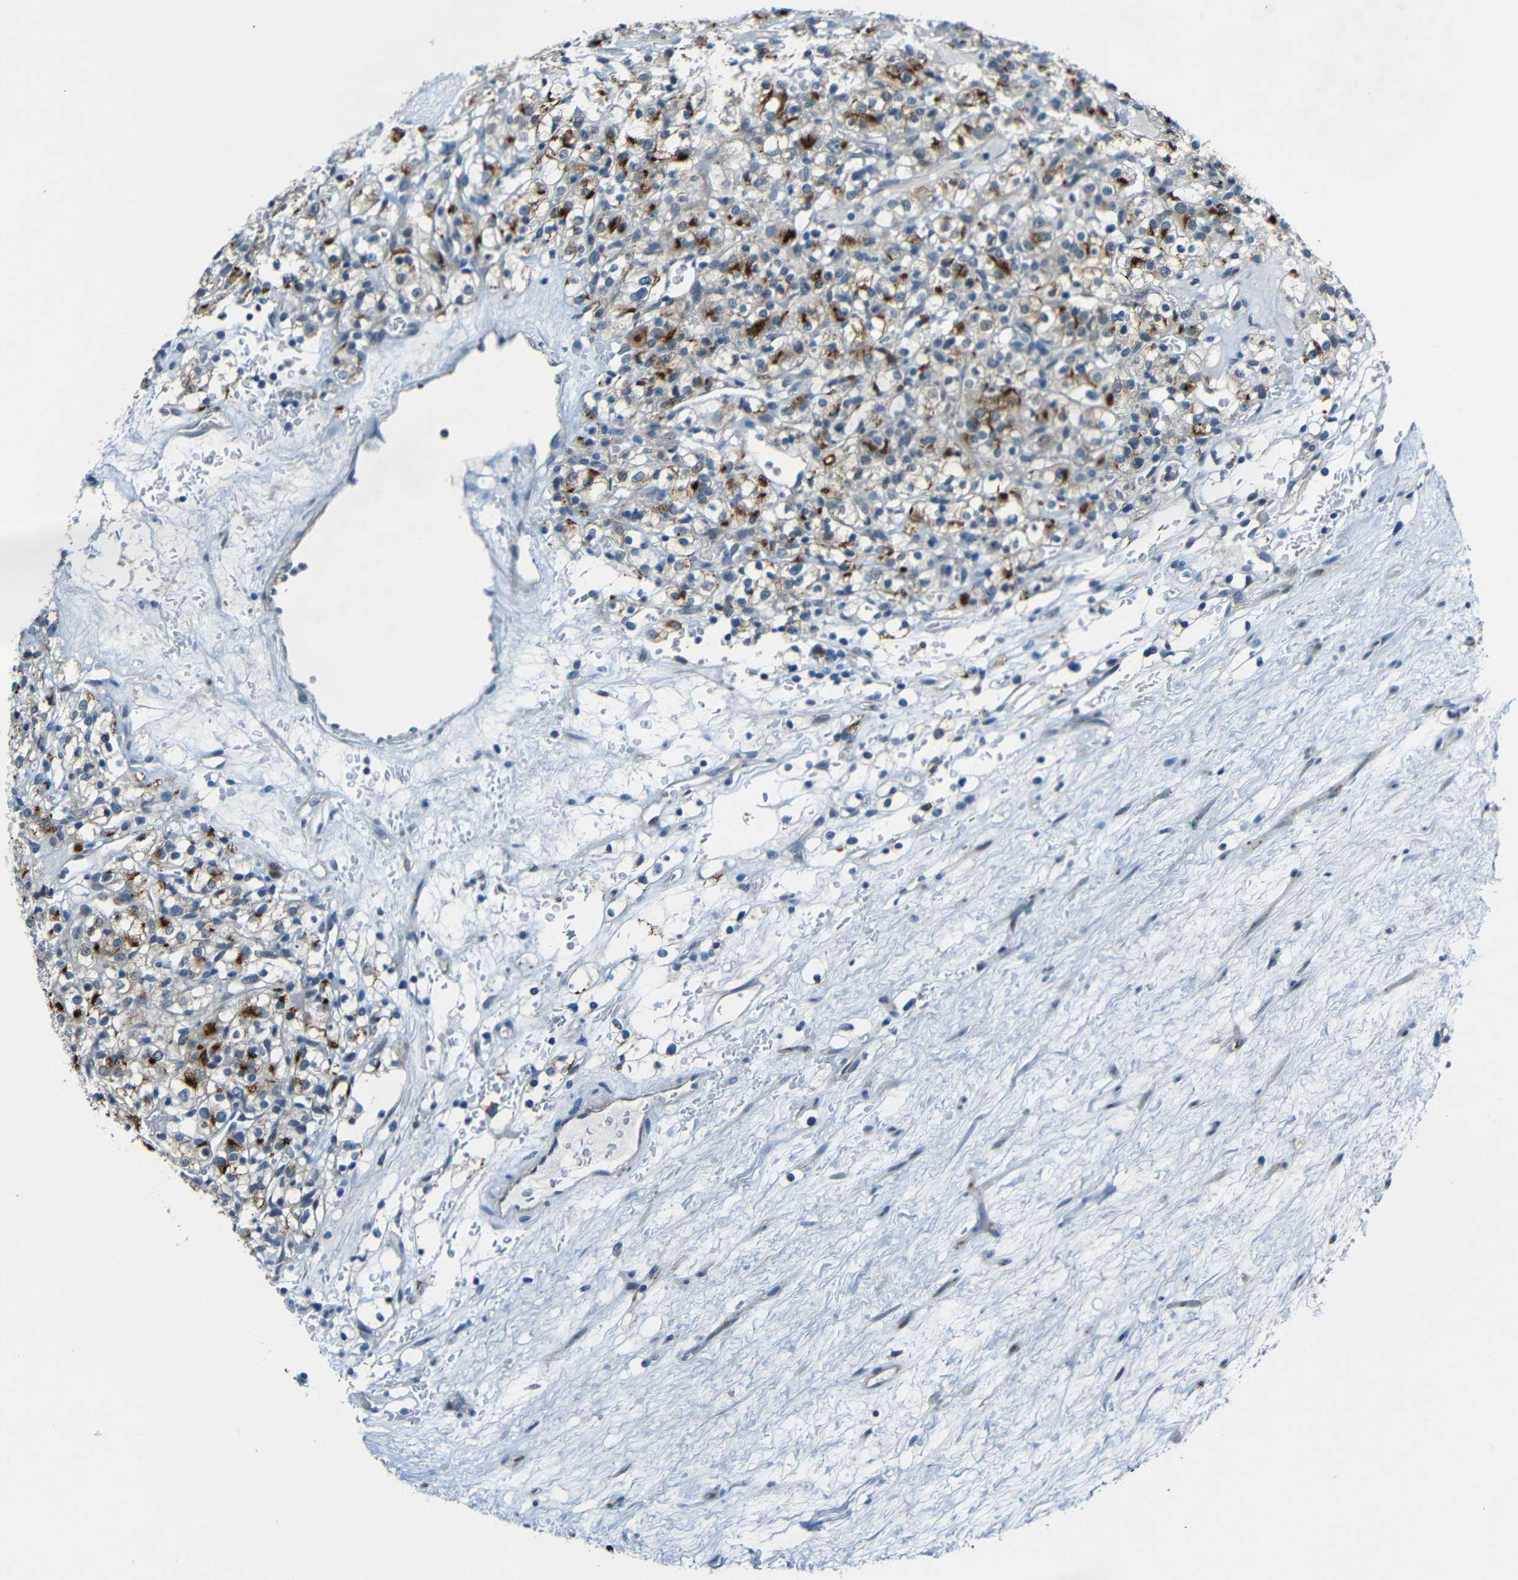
{"staining": {"intensity": "strong", "quantity": "25%-75%", "location": "cytoplasmic/membranous"}, "tissue": "renal cancer", "cell_type": "Tumor cells", "image_type": "cancer", "snomed": [{"axis": "morphology", "description": "Normal tissue, NOS"}, {"axis": "morphology", "description": "Adenocarcinoma, NOS"}, {"axis": "topography", "description": "Kidney"}], "caption": "Immunohistochemical staining of adenocarcinoma (renal) demonstrates high levels of strong cytoplasmic/membranous staining in about 25%-75% of tumor cells. (DAB (3,3'-diaminobenzidine) = brown stain, brightfield microscopy at high magnification).", "gene": "ANKRD22", "patient": {"sex": "female", "age": 72}}